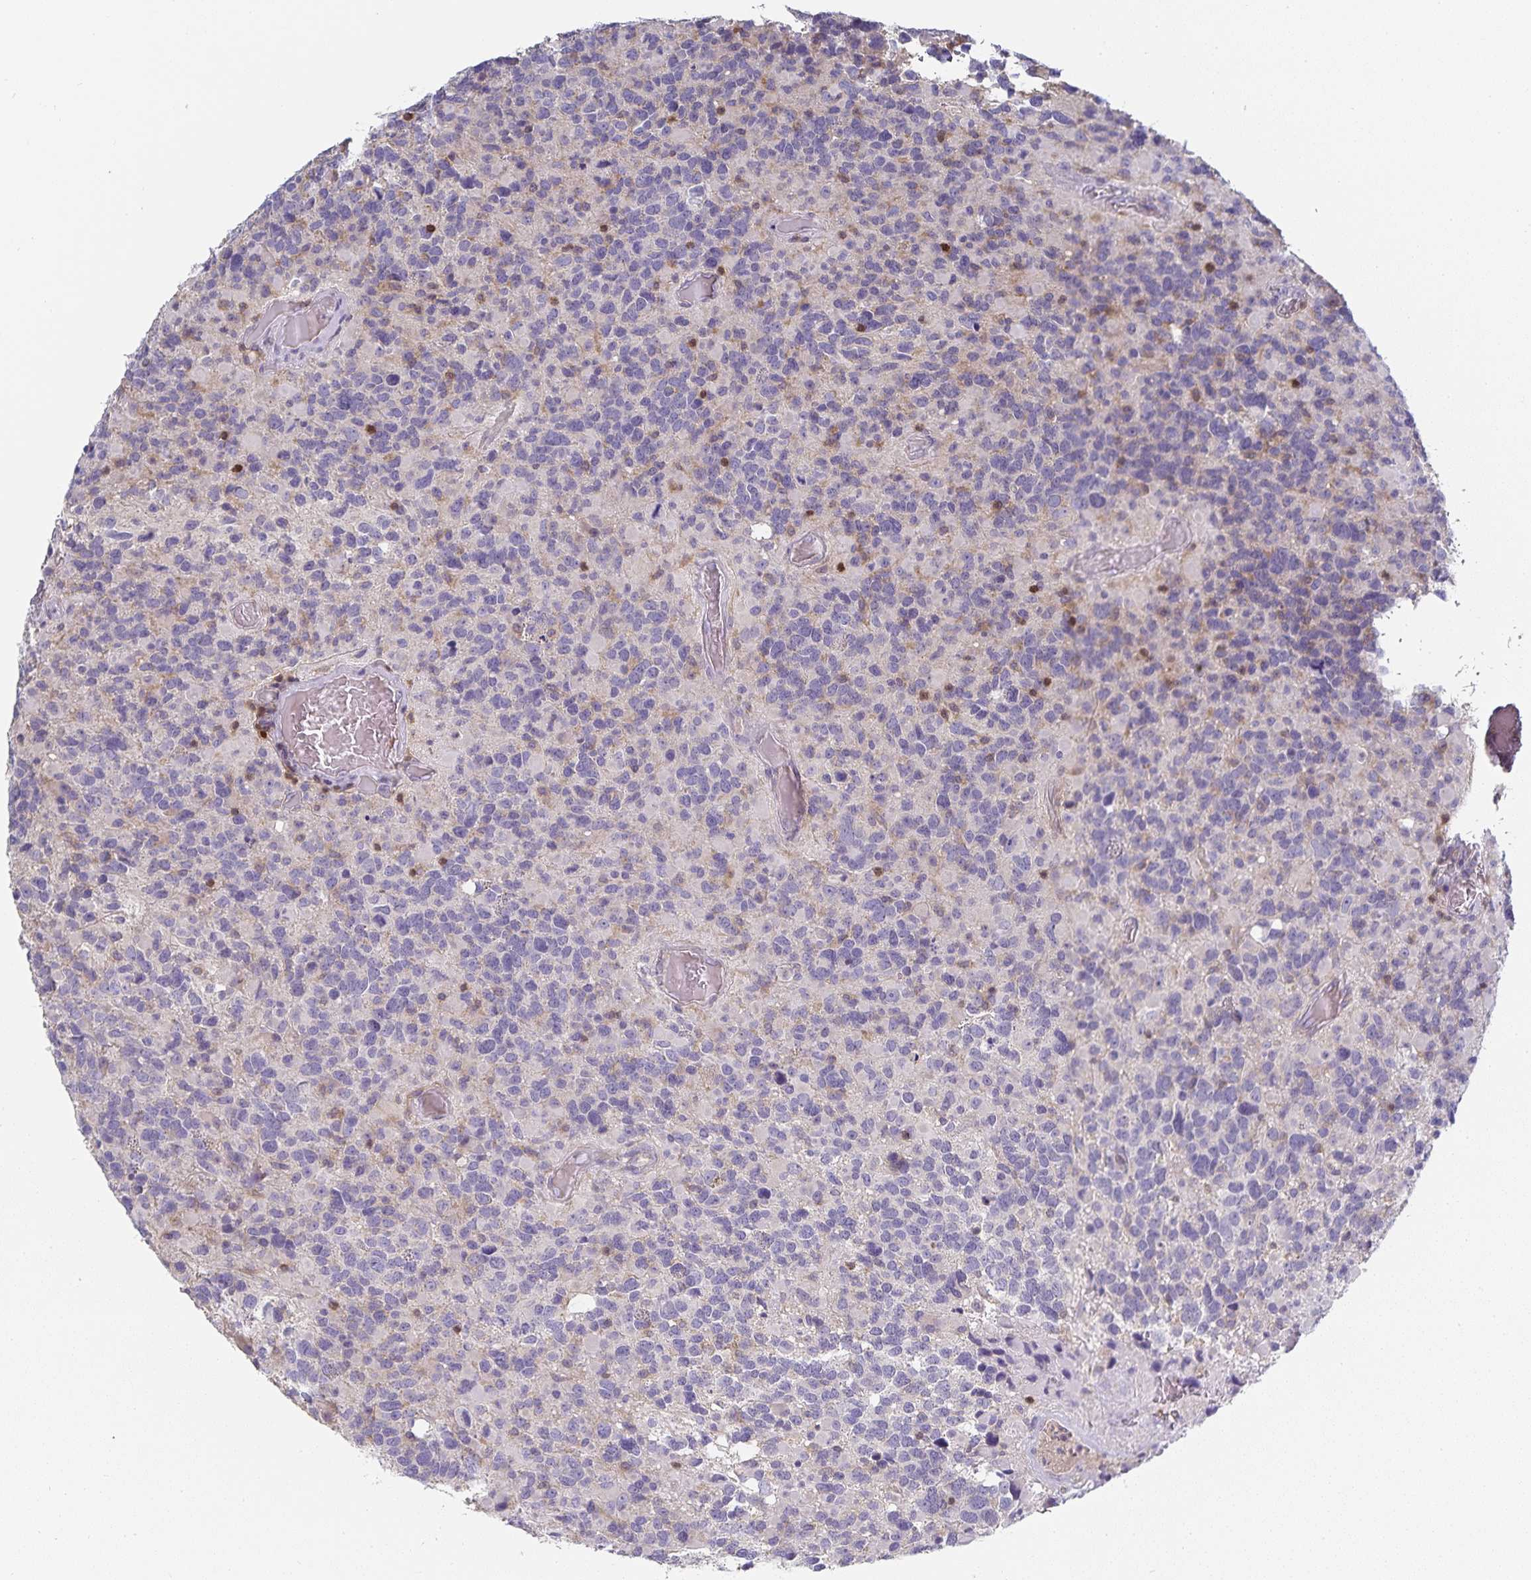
{"staining": {"intensity": "negative", "quantity": "none", "location": "none"}, "tissue": "glioma", "cell_type": "Tumor cells", "image_type": "cancer", "snomed": [{"axis": "morphology", "description": "Glioma, malignant, High grade"}, {"axis": "topography", "description": "Brain"}], "caption": "This is a image of IHC staining of glioma, which shows no expression in tumor cells.", "gene": "GATA3", "patient": {"sex": "female", "age": 40}}